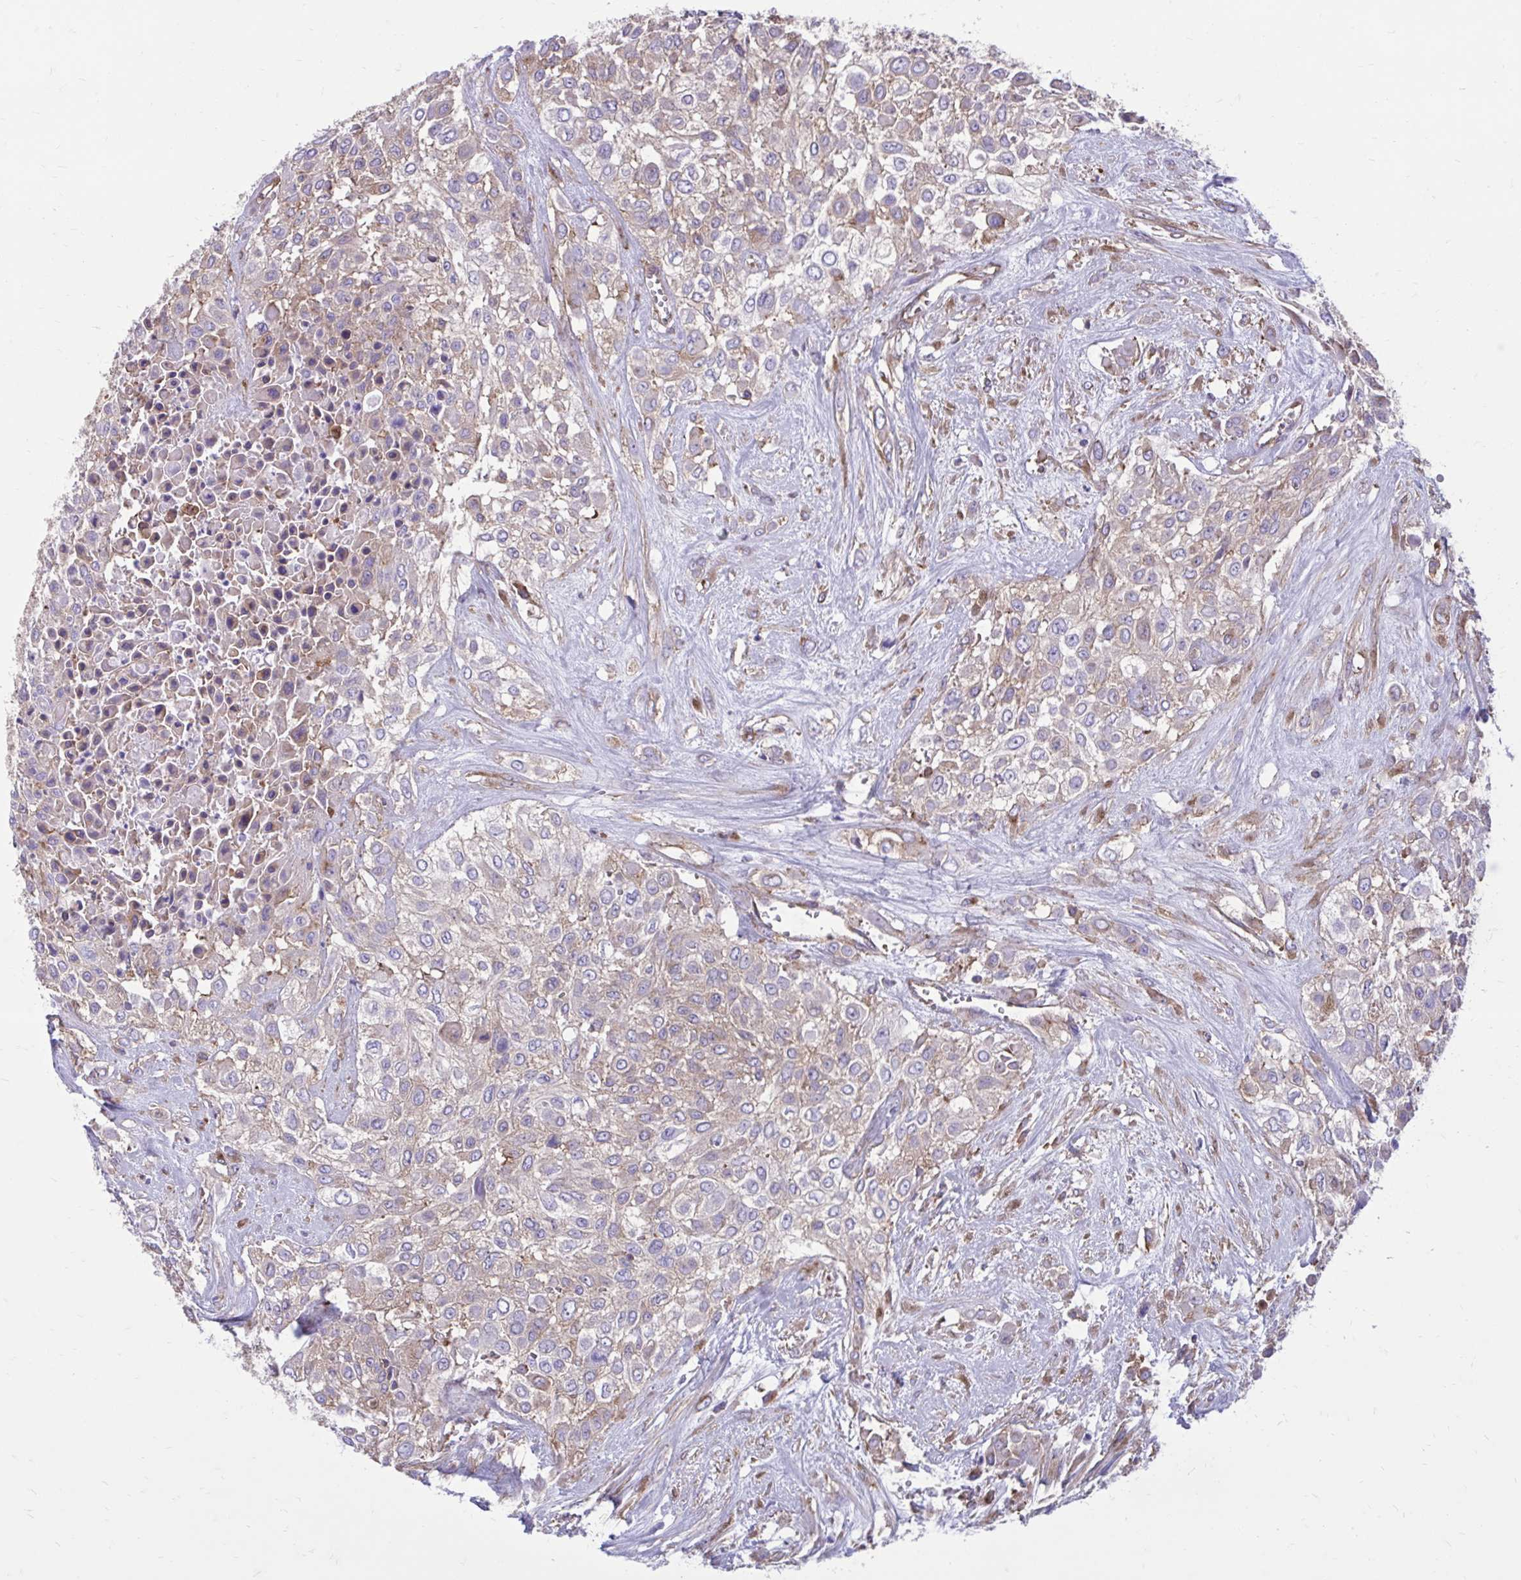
{"staining": {"intensity": "weak", "quantity": ">75%", "location": "cytoplasmic/membranous"}, "tissue": "urothelial cancer", "cell_type": "Tumor cells", "image_type": "cancer", "snomed": [{"axis": "morphology", "description": "Urothelial carcinoma, High grade"}, {"axis": "topography", "description": "Urinary bladder"}], "caption": "Tumor cells demonstrate weak cytoplasmic/membranous staining in approximately >75% of cells in high-grade urothelial carcinoma.", "gene": "CLTA", "patient": {"sex": "male", "age": 57}}